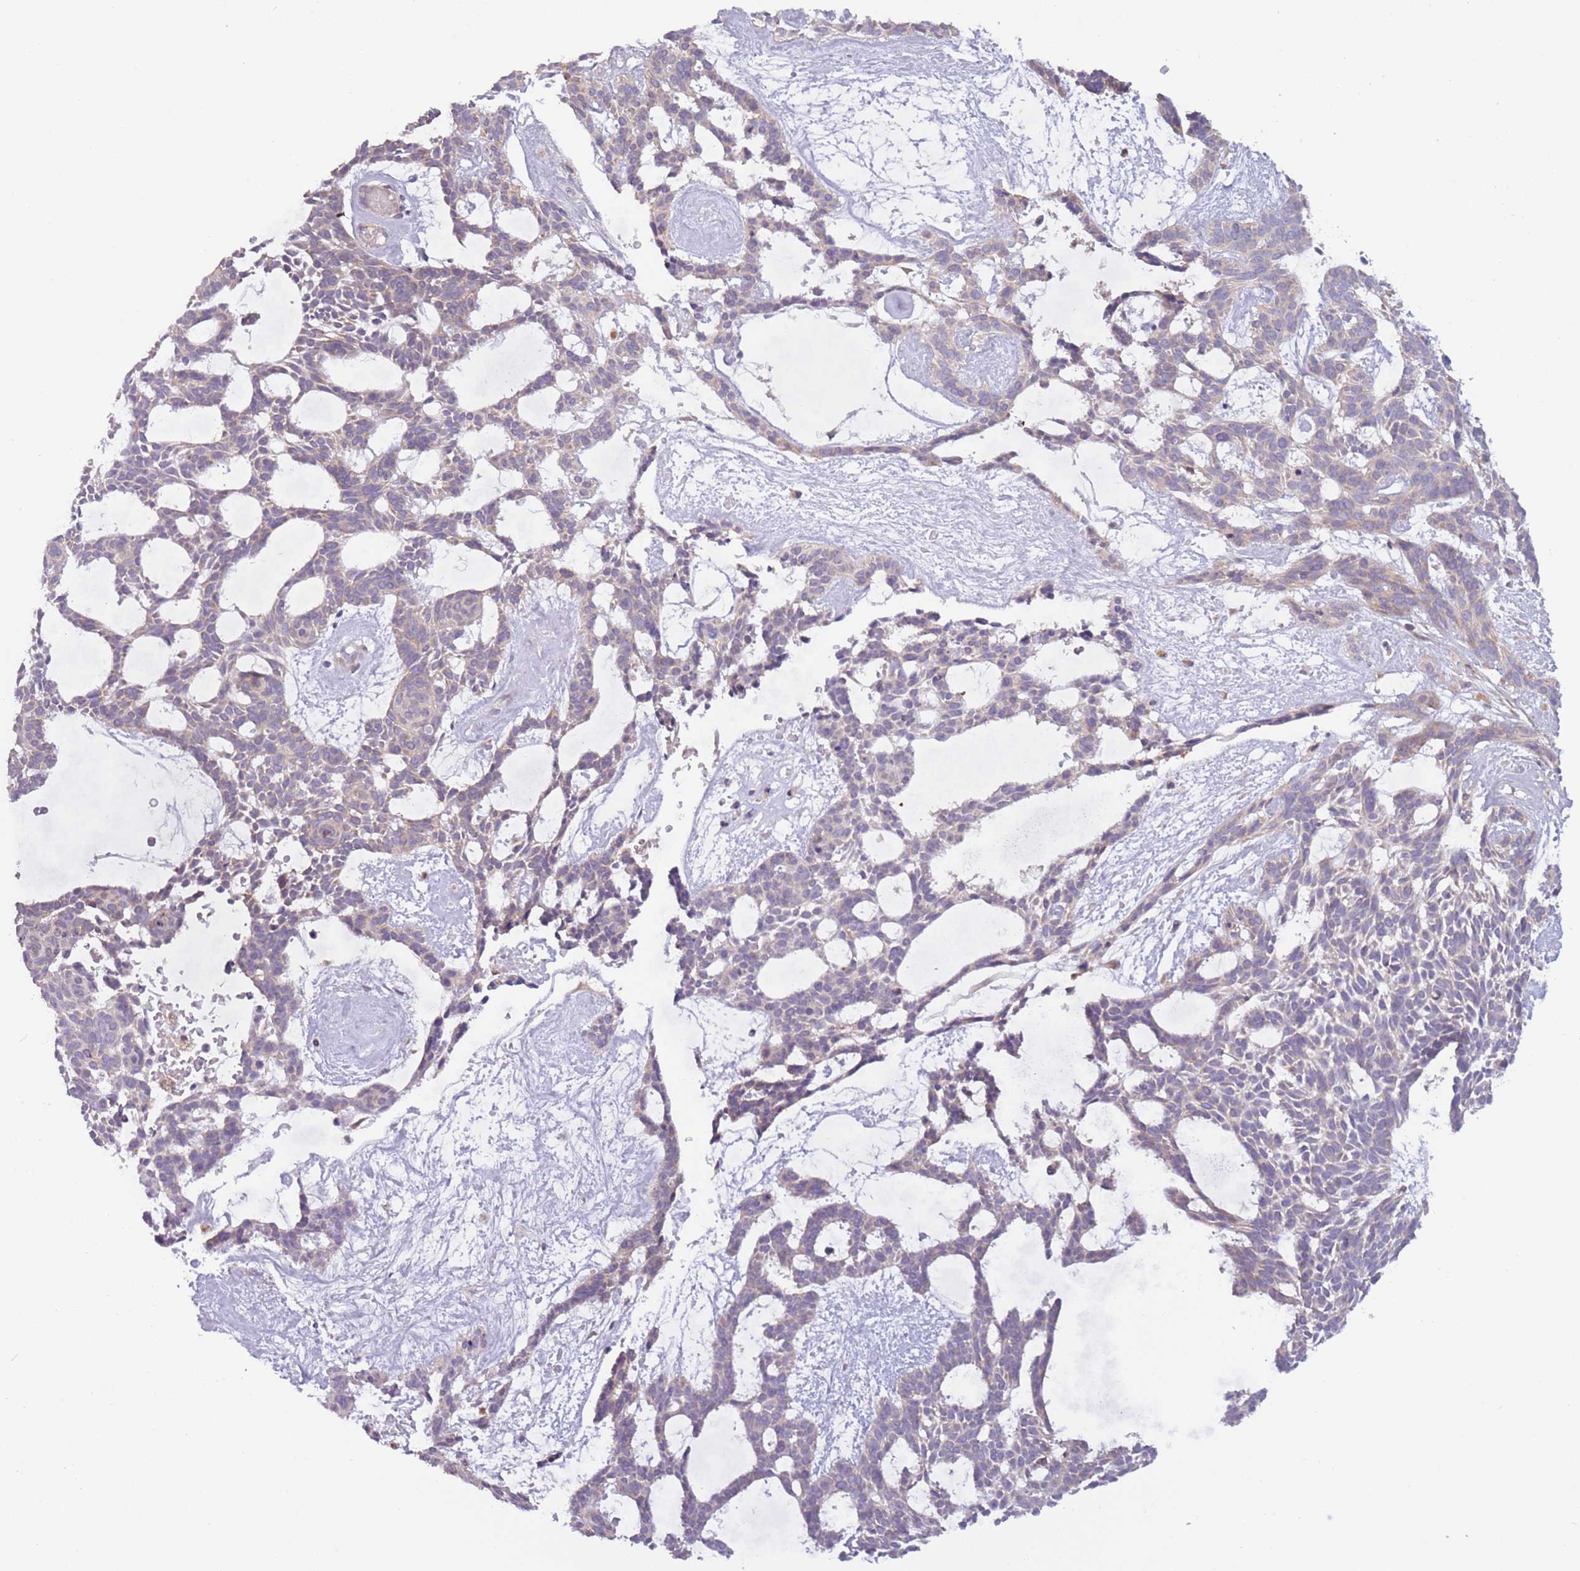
{"staining": {"intensity": "weak", "quantity": "25%-75%", "location": "cytoplasmic/membranous"}, "tissue": "skin cancer", "cell_type": "Tumor cells", "image_type": "cancer", "snomed": [{"axis": "morphology", "description": "Basal cell carcinoma"}, {"axis": "topography", "description": "Skin"}], "caption": "Skin cancer stained for a protein (brown) displays weak cytoplasmic/membranous positive expression in approximately 25%-75% of tumor cells.", "gene": "DTD2", "patient": {"sex": "male", "age": 61}}